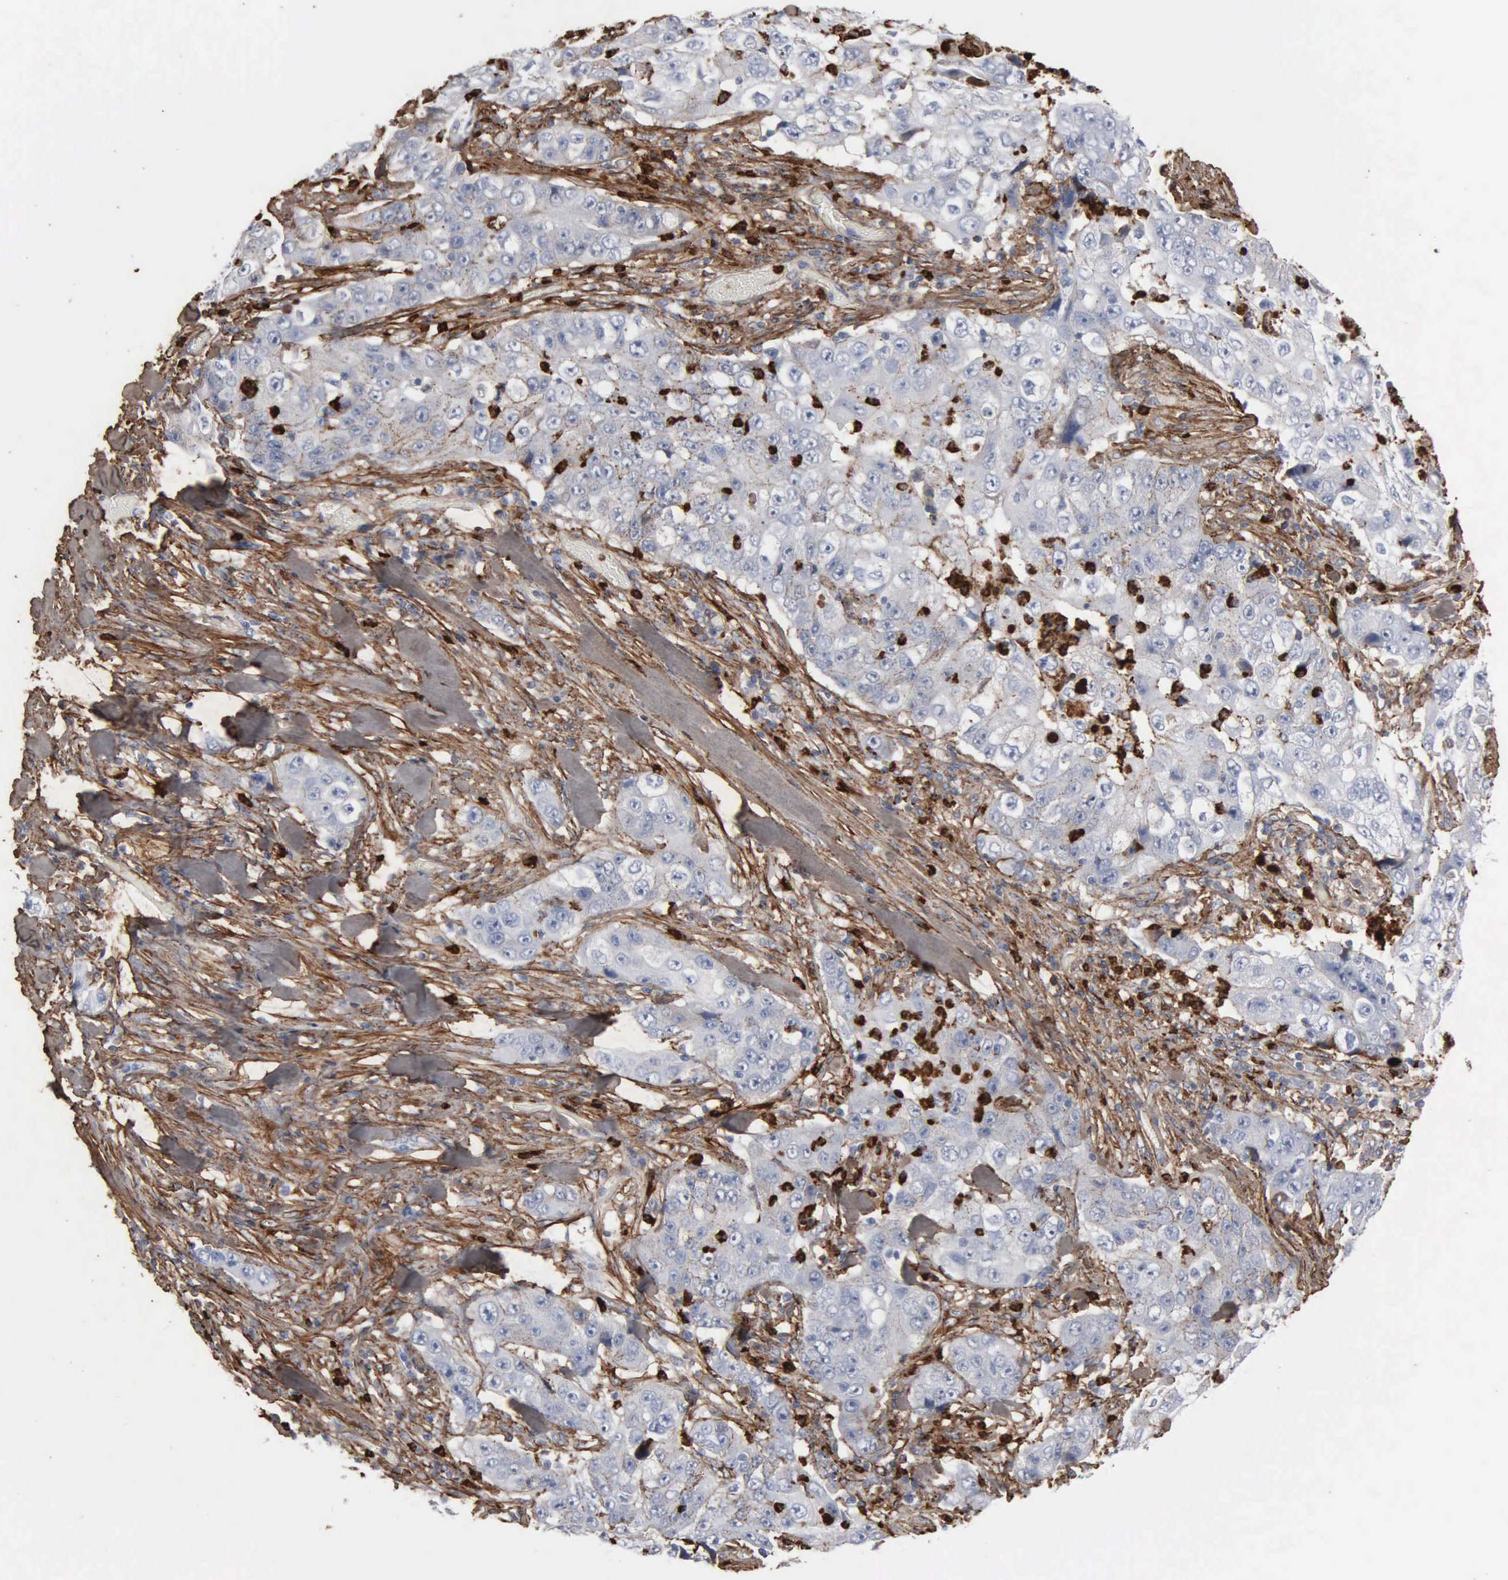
{"staining": {"intensity": "weak", "quantity": "<25%", "location": "cytoplasmic/membranous"}, "tissue": "lung cancer", "cell_type": "Tumor cells", "image_type": "cancer", "snomed": [{"axis": "morphology", "description": "Squamous cell carcinoma, NOS"}, {"axis": "topography", "description": "Lung"}], "caption": "High power microscopy micrograph of an IHC photomicrograph of squamous cell carcinoma (lung), revealing no significant expression in tumor cells. (DAB (3,3'-diaminobenzidine) immunohistochemistry, high magnification).", "gene": "FN1", "patient": {"sex": "male", "age": 64}}